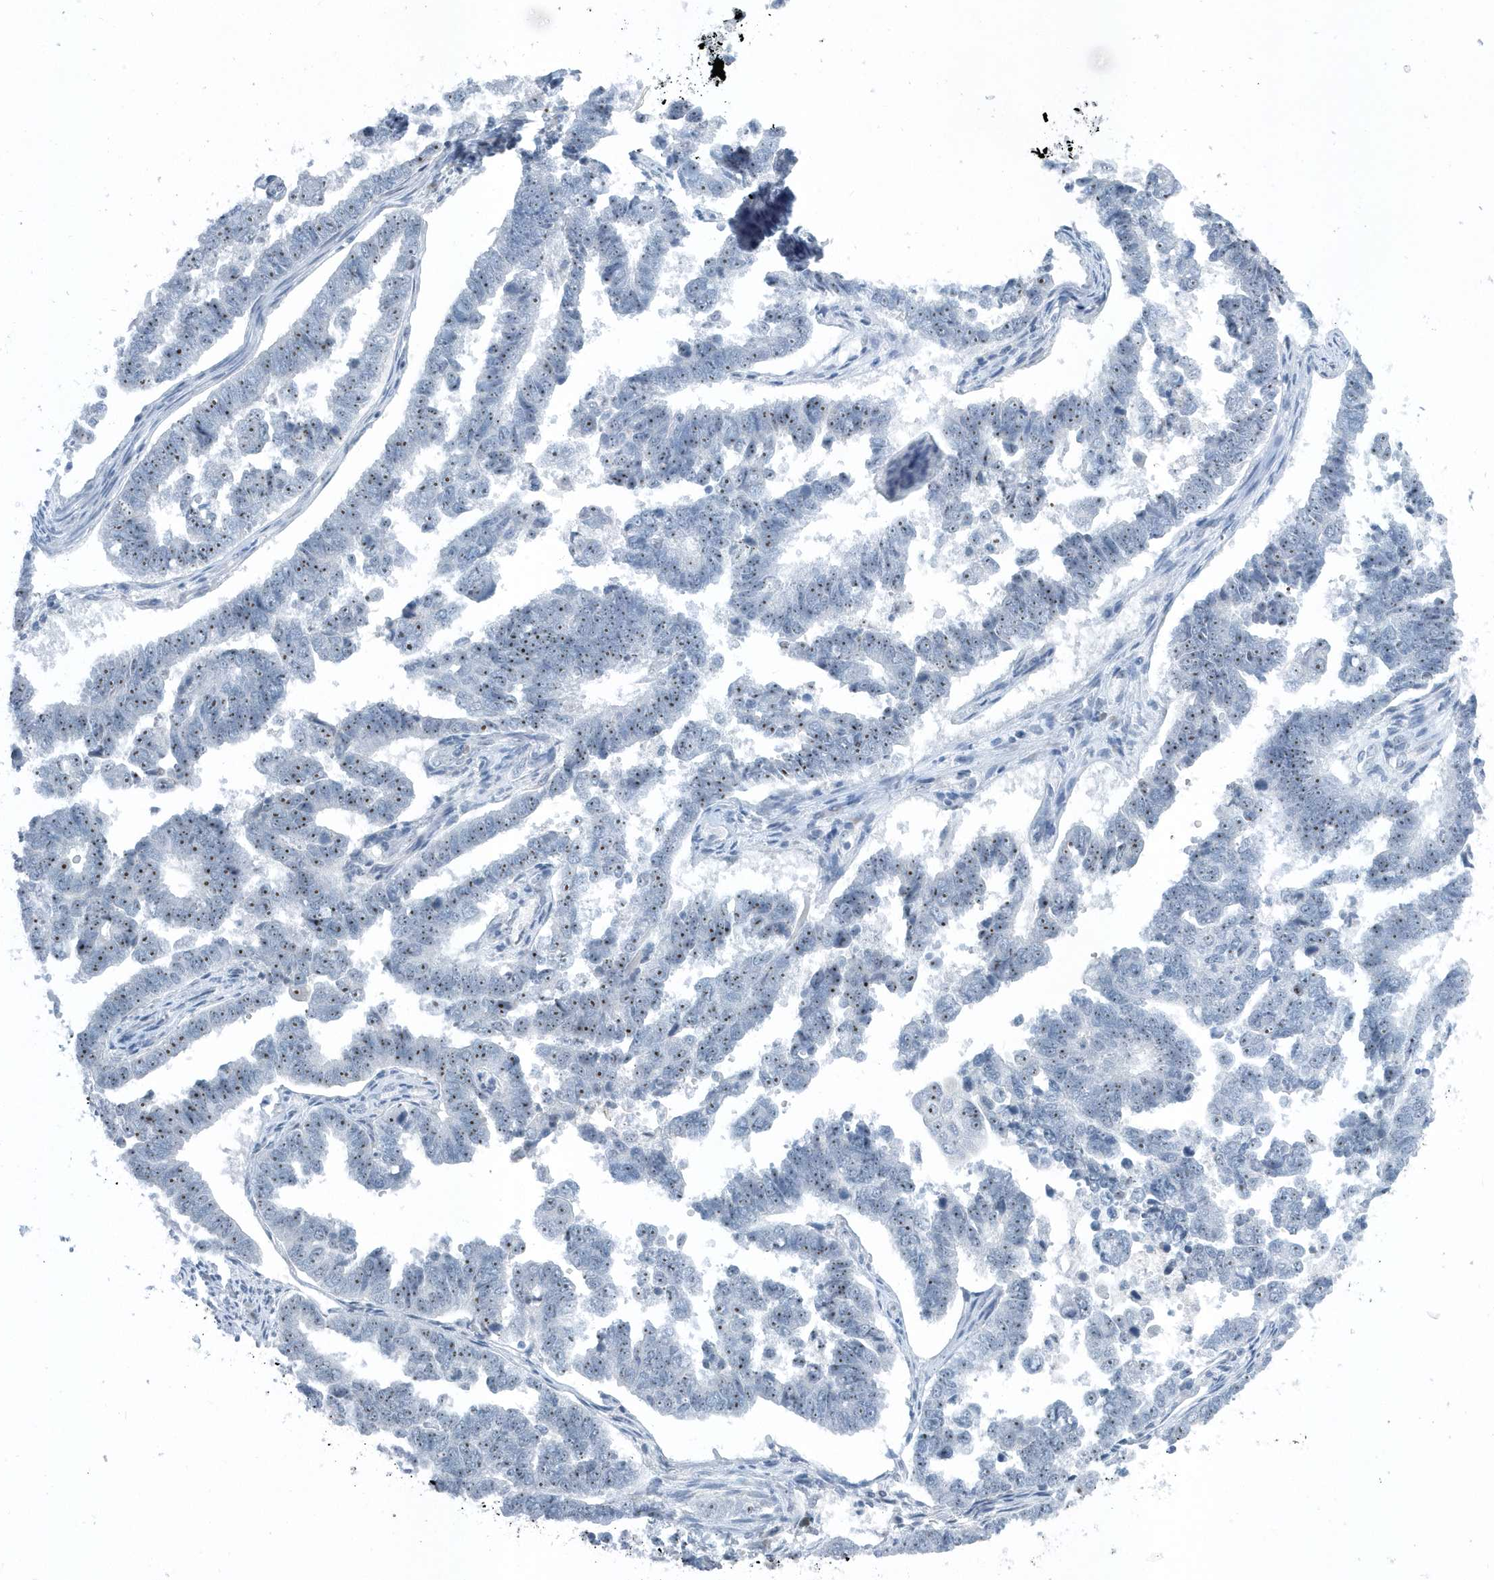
{"staining": {"intensity": "moderate", "quantity": ">75%", "location": "nuclear"}, "tissue": "endometrial cancer", "cell_type": "Tumor cells", "image_type": "cancer", "snomed": [{"axis": "morphology", "description": "Adenocarcinoma, NOS"}, {"axis": "topography", "description": "Endometrium"}], "caption": "Endometrial adenocarcinoma tissue reveals moderate nuclear staining in about >75% of tumor cells (DAB (3,3'-diaminobenzidine) IHC, brown staining for protein, blue staining for nuclei).", "gene": "RPF2", "patient": {"sex": "female", "age": 75}}